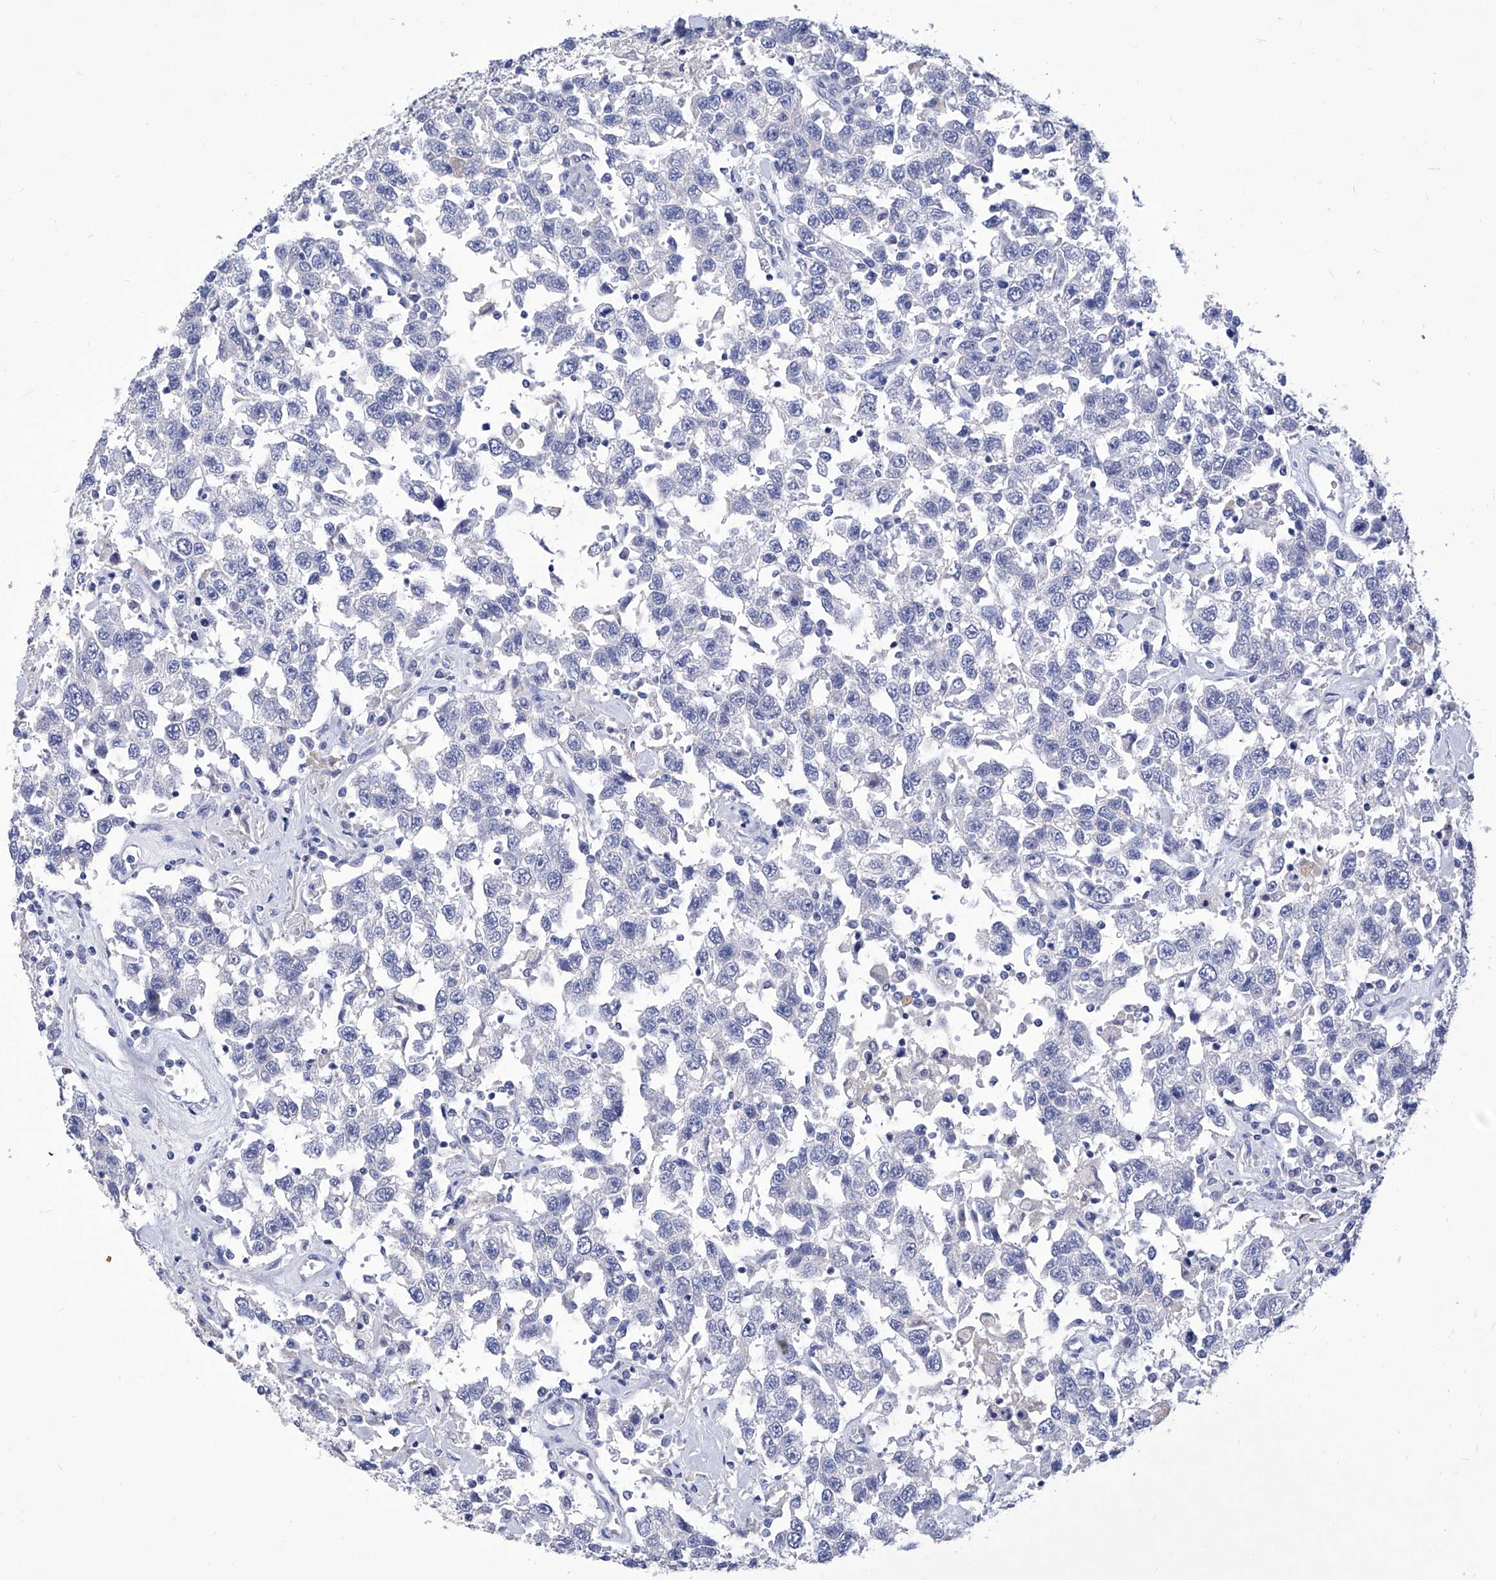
{"staining": {"intensity": "negative", "quantity": "none", "location": "none"}, "tissue": "testis cancer", "cell_type": "Tumor cells", "image_type": "cancer", "snomed": [{"axis": "morphology", "description": "Seminoma, NOS"}, {"axis": "topography", "description": "Testis"}], "caption": "Tumor cells are negative for brown protein staining in testis seminoma. (DAB immunohistochemistry (IHC) with hematoxylin counter stain).", "gene": "IFNL2", "patient": {"sex": "male", "age": 41}}